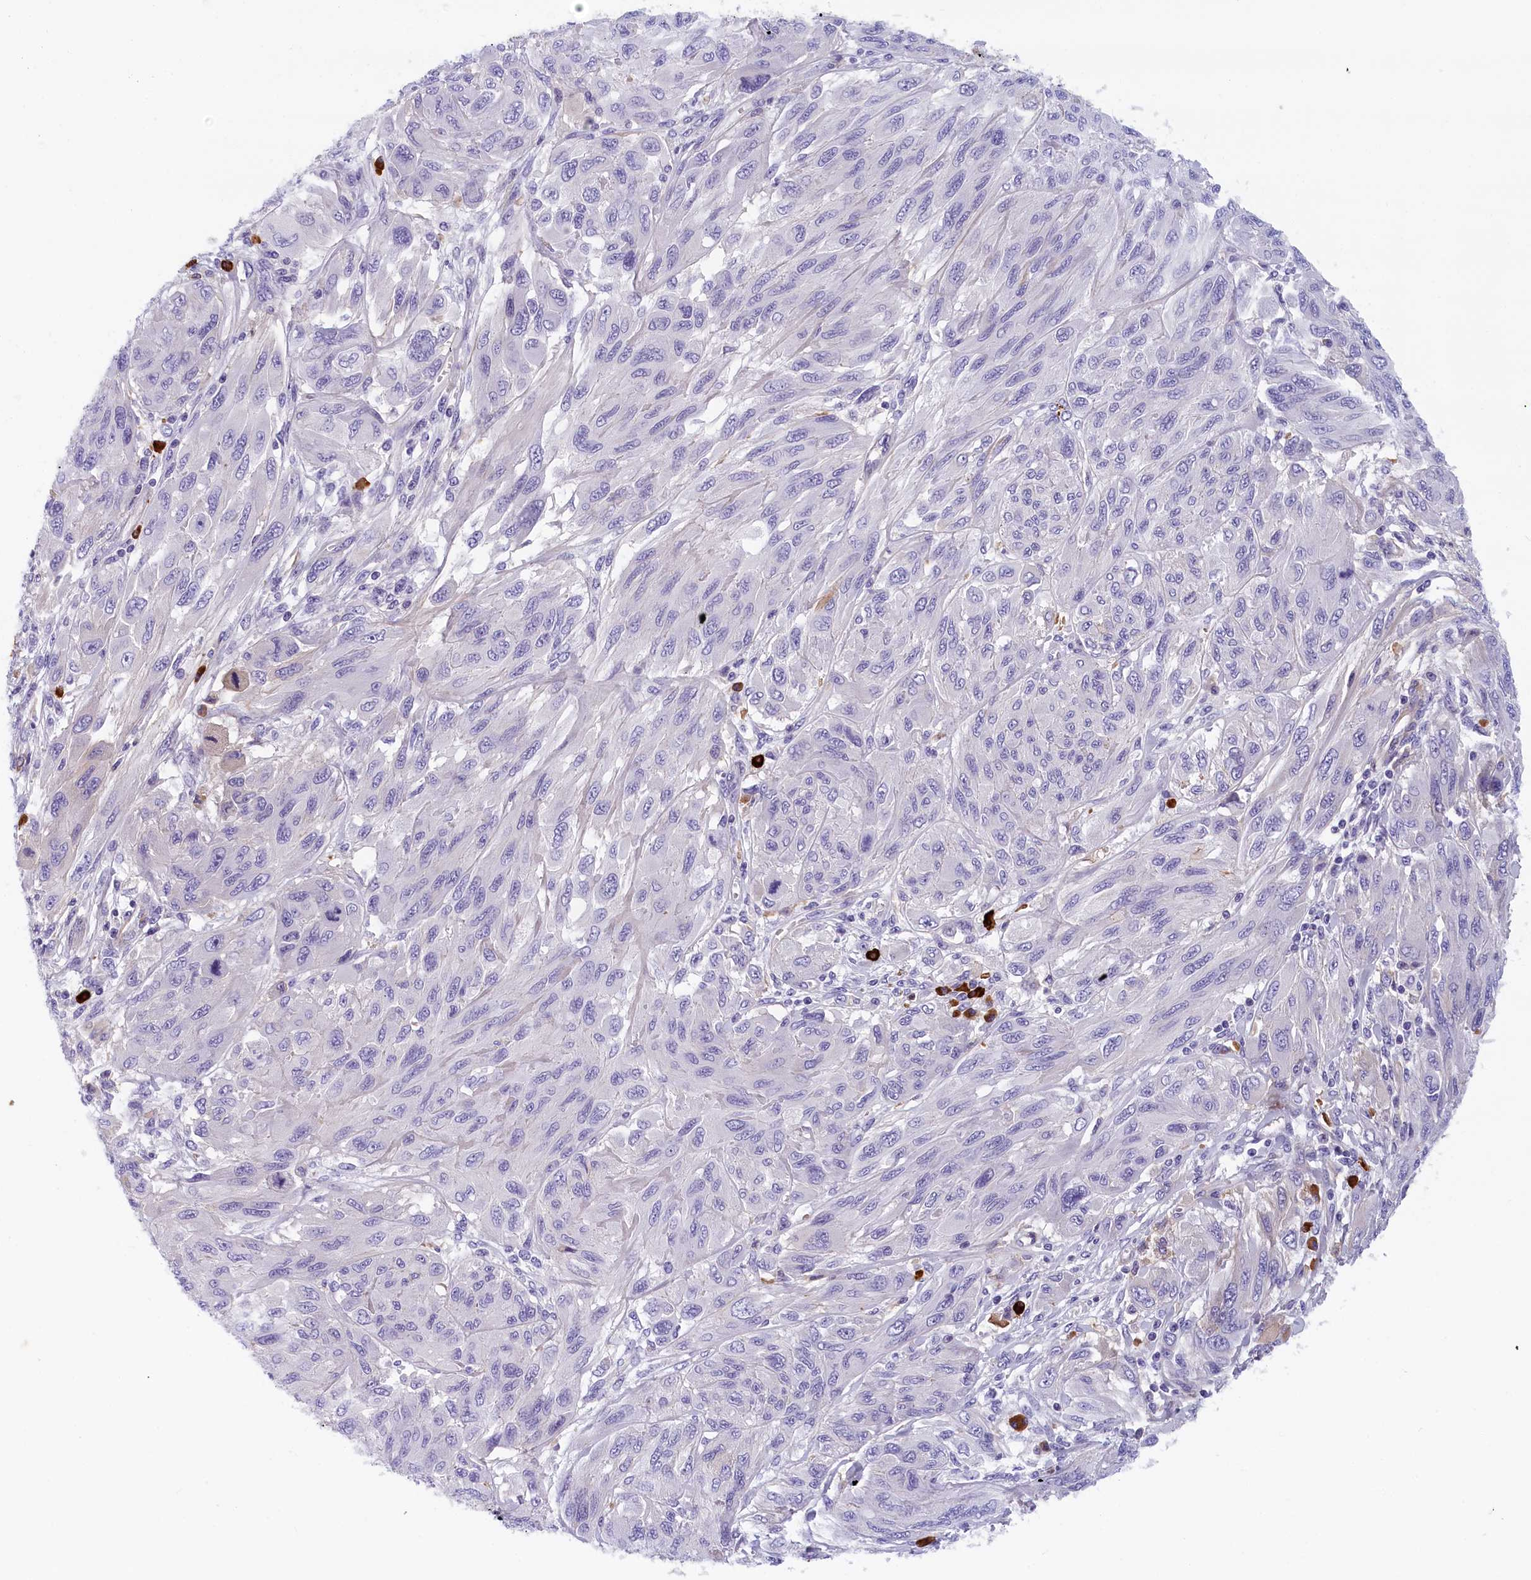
{"staining": {"intensity": "negative", "quantity": "none", "location": "none"}, "tissue": "melanoma", "cell_type": "Tumor cells", "image_type": "cancer", "snomed": [{"axis": "morphology", "description": "Malignant melanoma, NOS"}, {"axis": "topography", "description": "Skin"}], "caption": "Immunohistochemistry of melanoma reveals no expression in tumor cells.", "gene": "BCL2L13", "patient": {"sex": "female", "age": 91}}